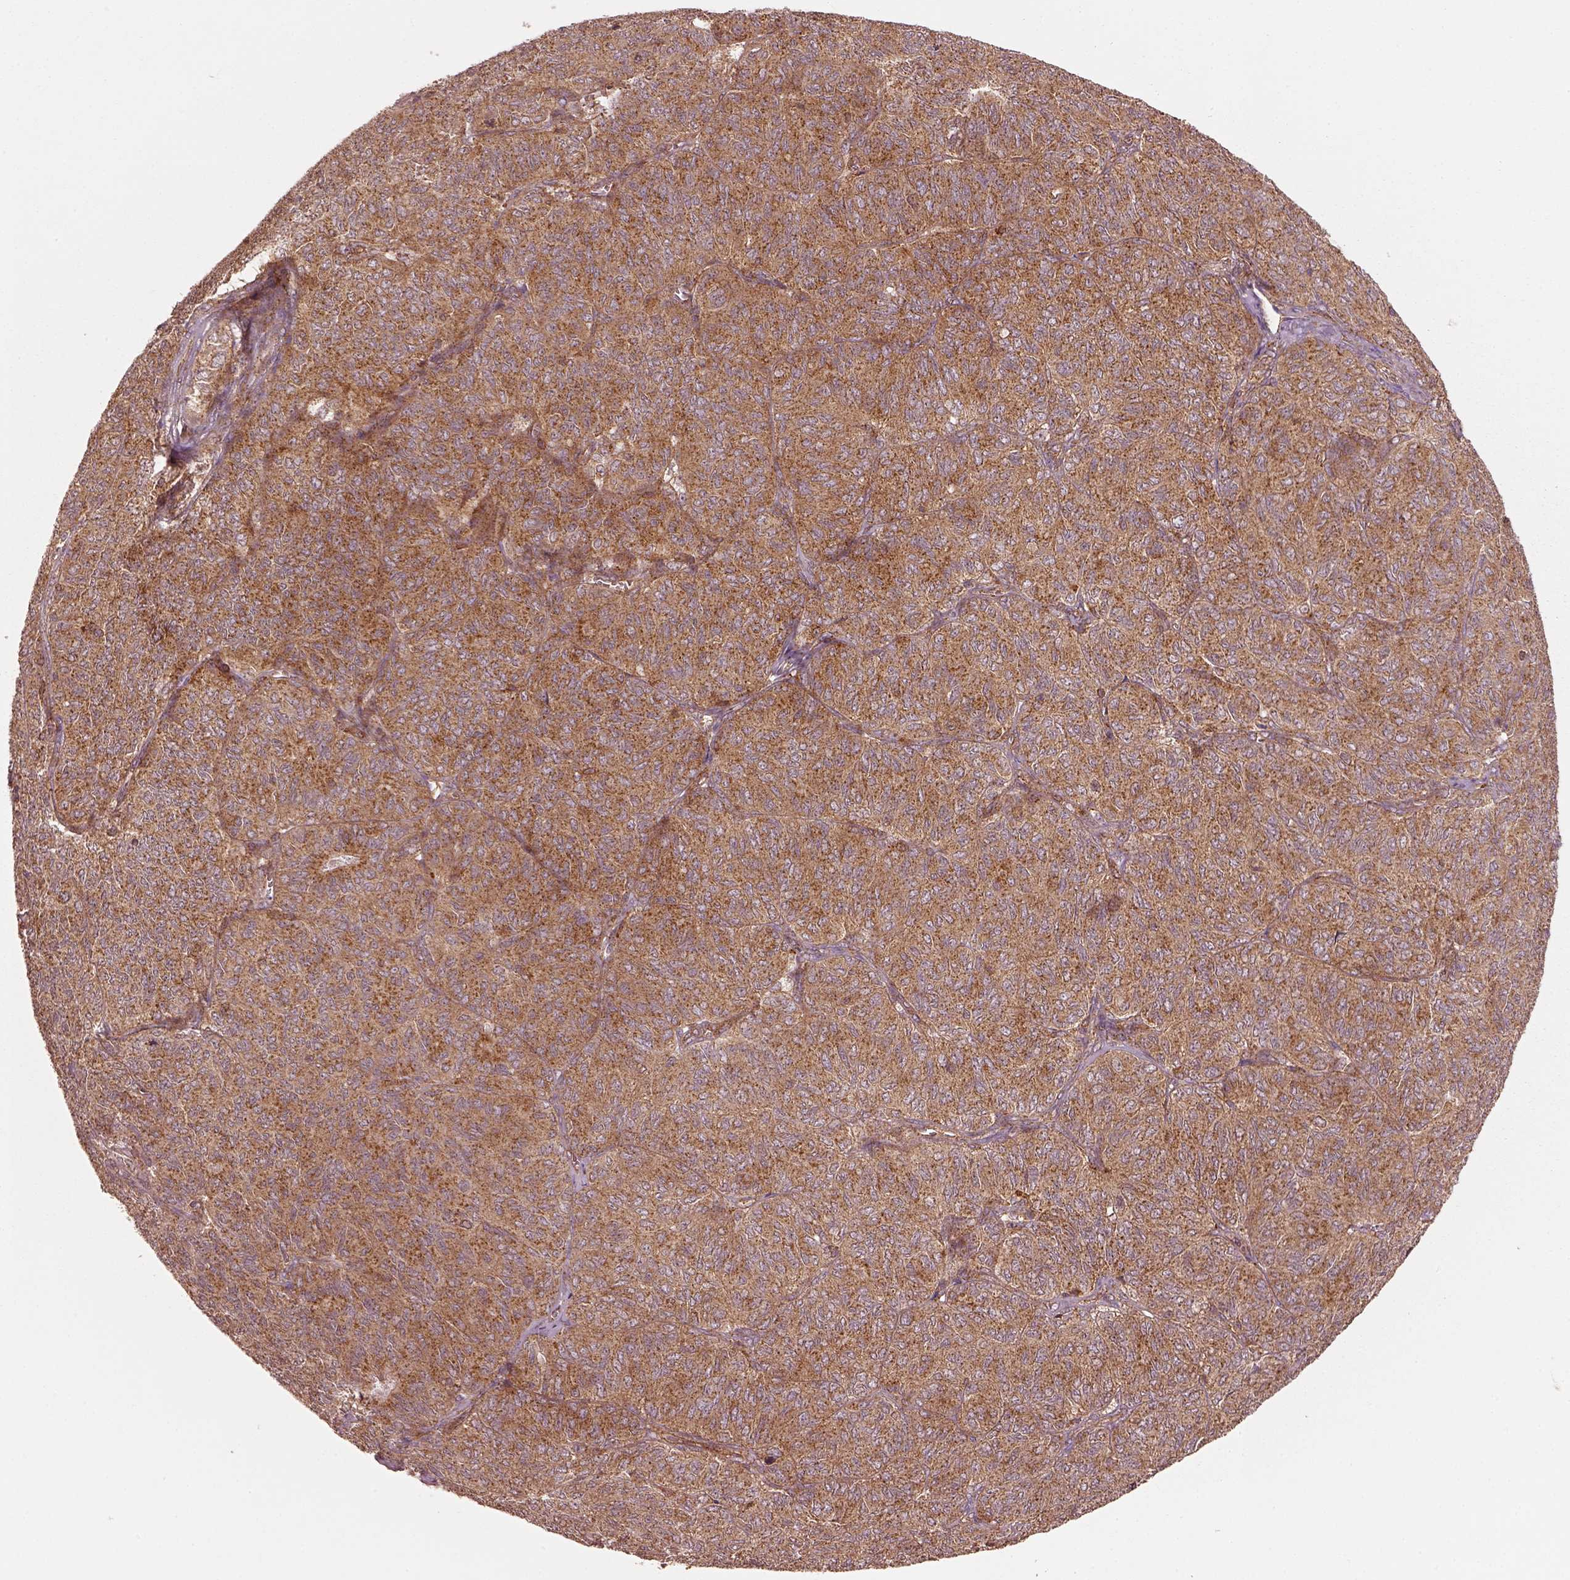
{"staining": {"intensity": "moderate", "quantity": ">75%", "location": "cytoplasmic/membranous"}, "tissue": "ovarian cancer", "cell_type": "Tumor cells", "image_type": "cancer", "snomed": [{"axis": "morphology", "description": "Carcinoma, endometroid"}, {"axis": "topography", "description": "Ovary"}], "caption": "The micrograph displays staining of ovarian cancer, revealing moderate cytoplasmic/membranous protein positivity (brown color) within tumor cells.", "gene": "WASHC2A", "patient": {"sex": "female", "age": 80}}